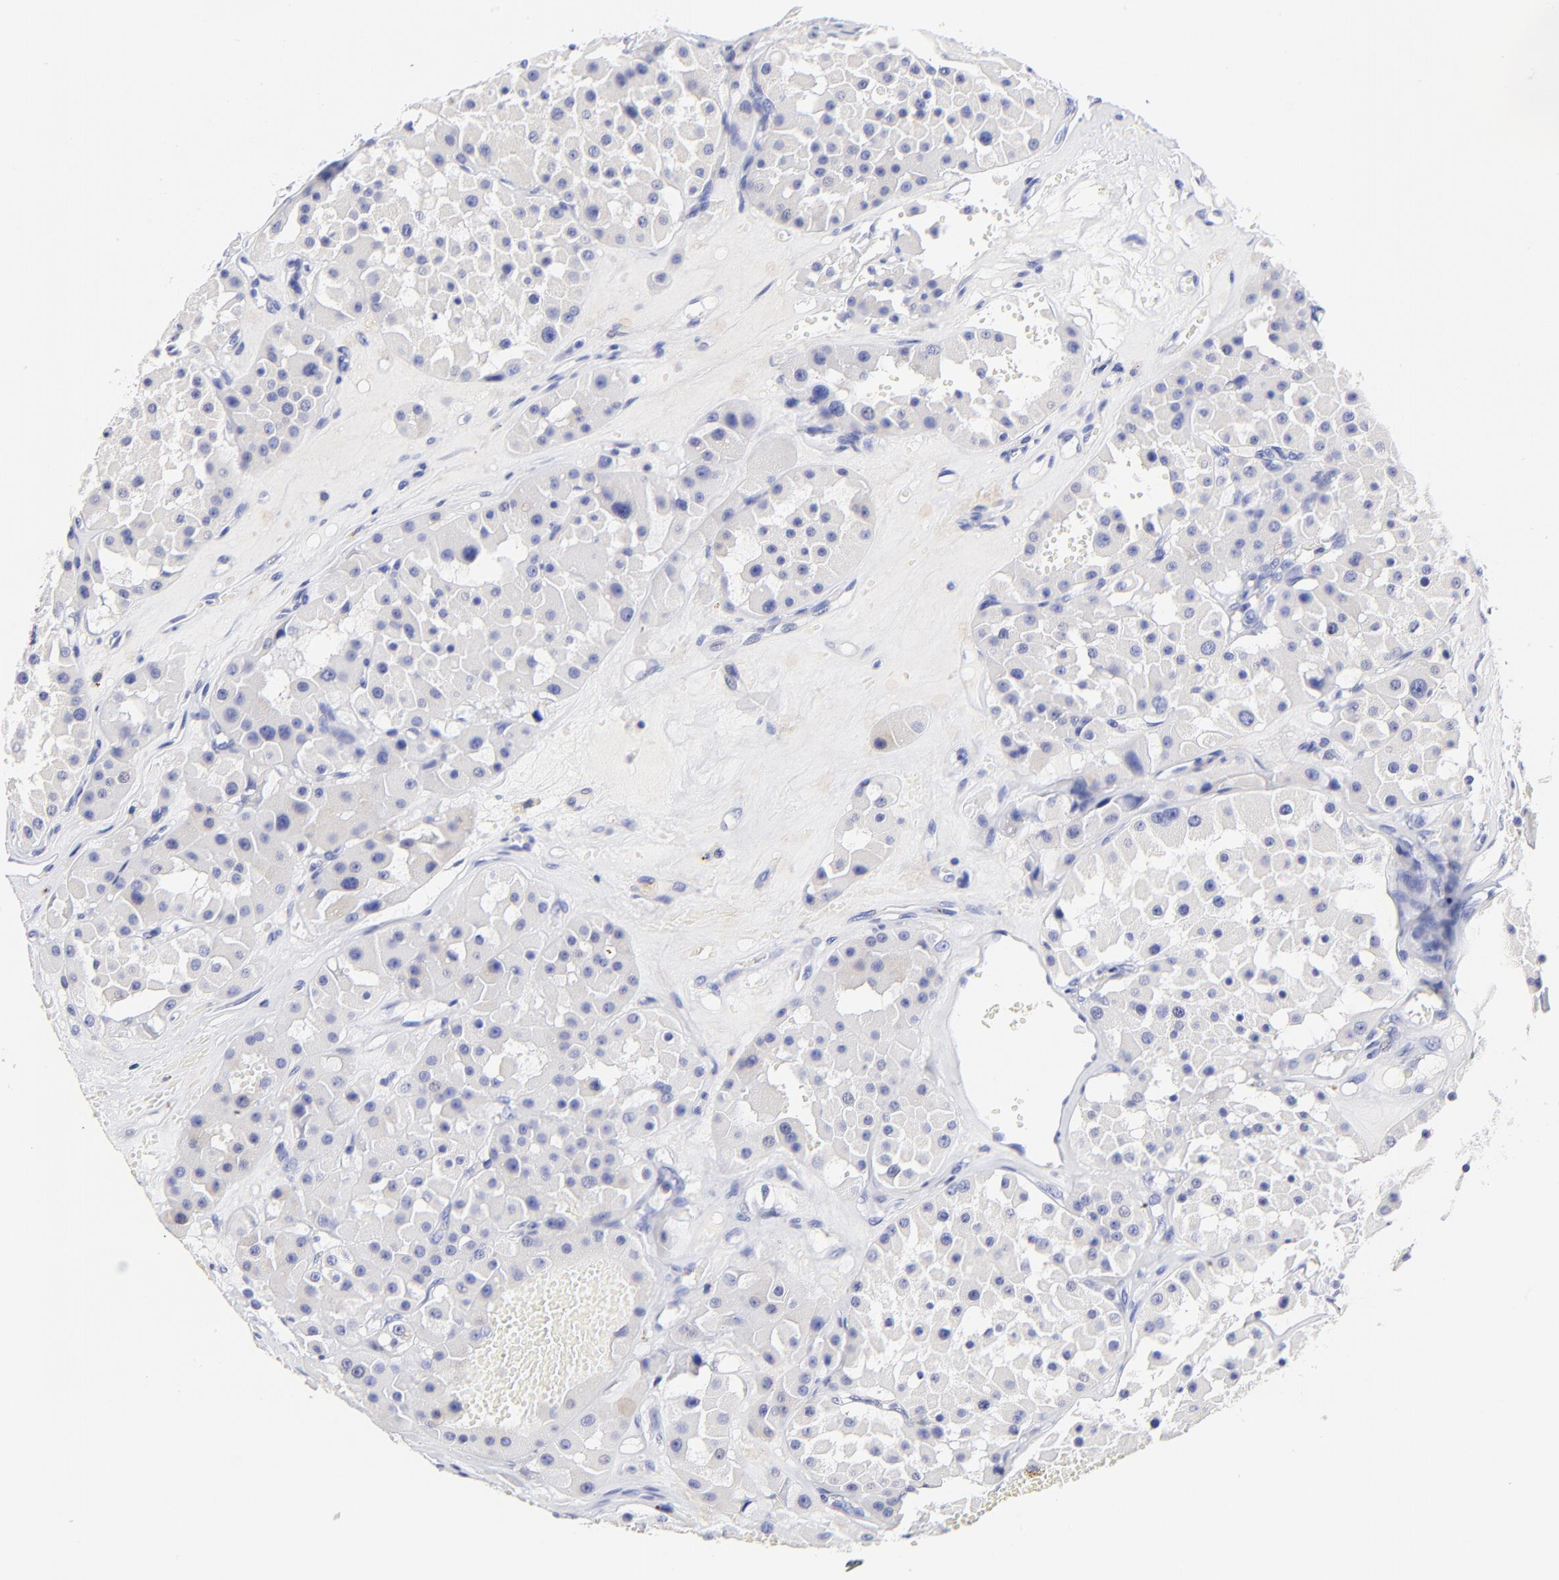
{"staining": {"intensity": "negative", "quantity": "none", "location": "none"}, "tissue": "renal cancer", "cell_type": "Tumor cells", "image_type": "cancer", "snomed": [{"axis": "morphology", "description": "Adenocarcinoma, uncertain malignant potential"}, {"axis": "topography", "description": "Kidney"}], "caption": "Immunohistochemistry (IHC) micrograph of renal adenocarcinoma,  uncertain malignant potential stained for a protein (brown), which demonstrates no staining in tumor cells.", "gene": "RAB3A", "patient": {"sex": "male", "age": 63}}